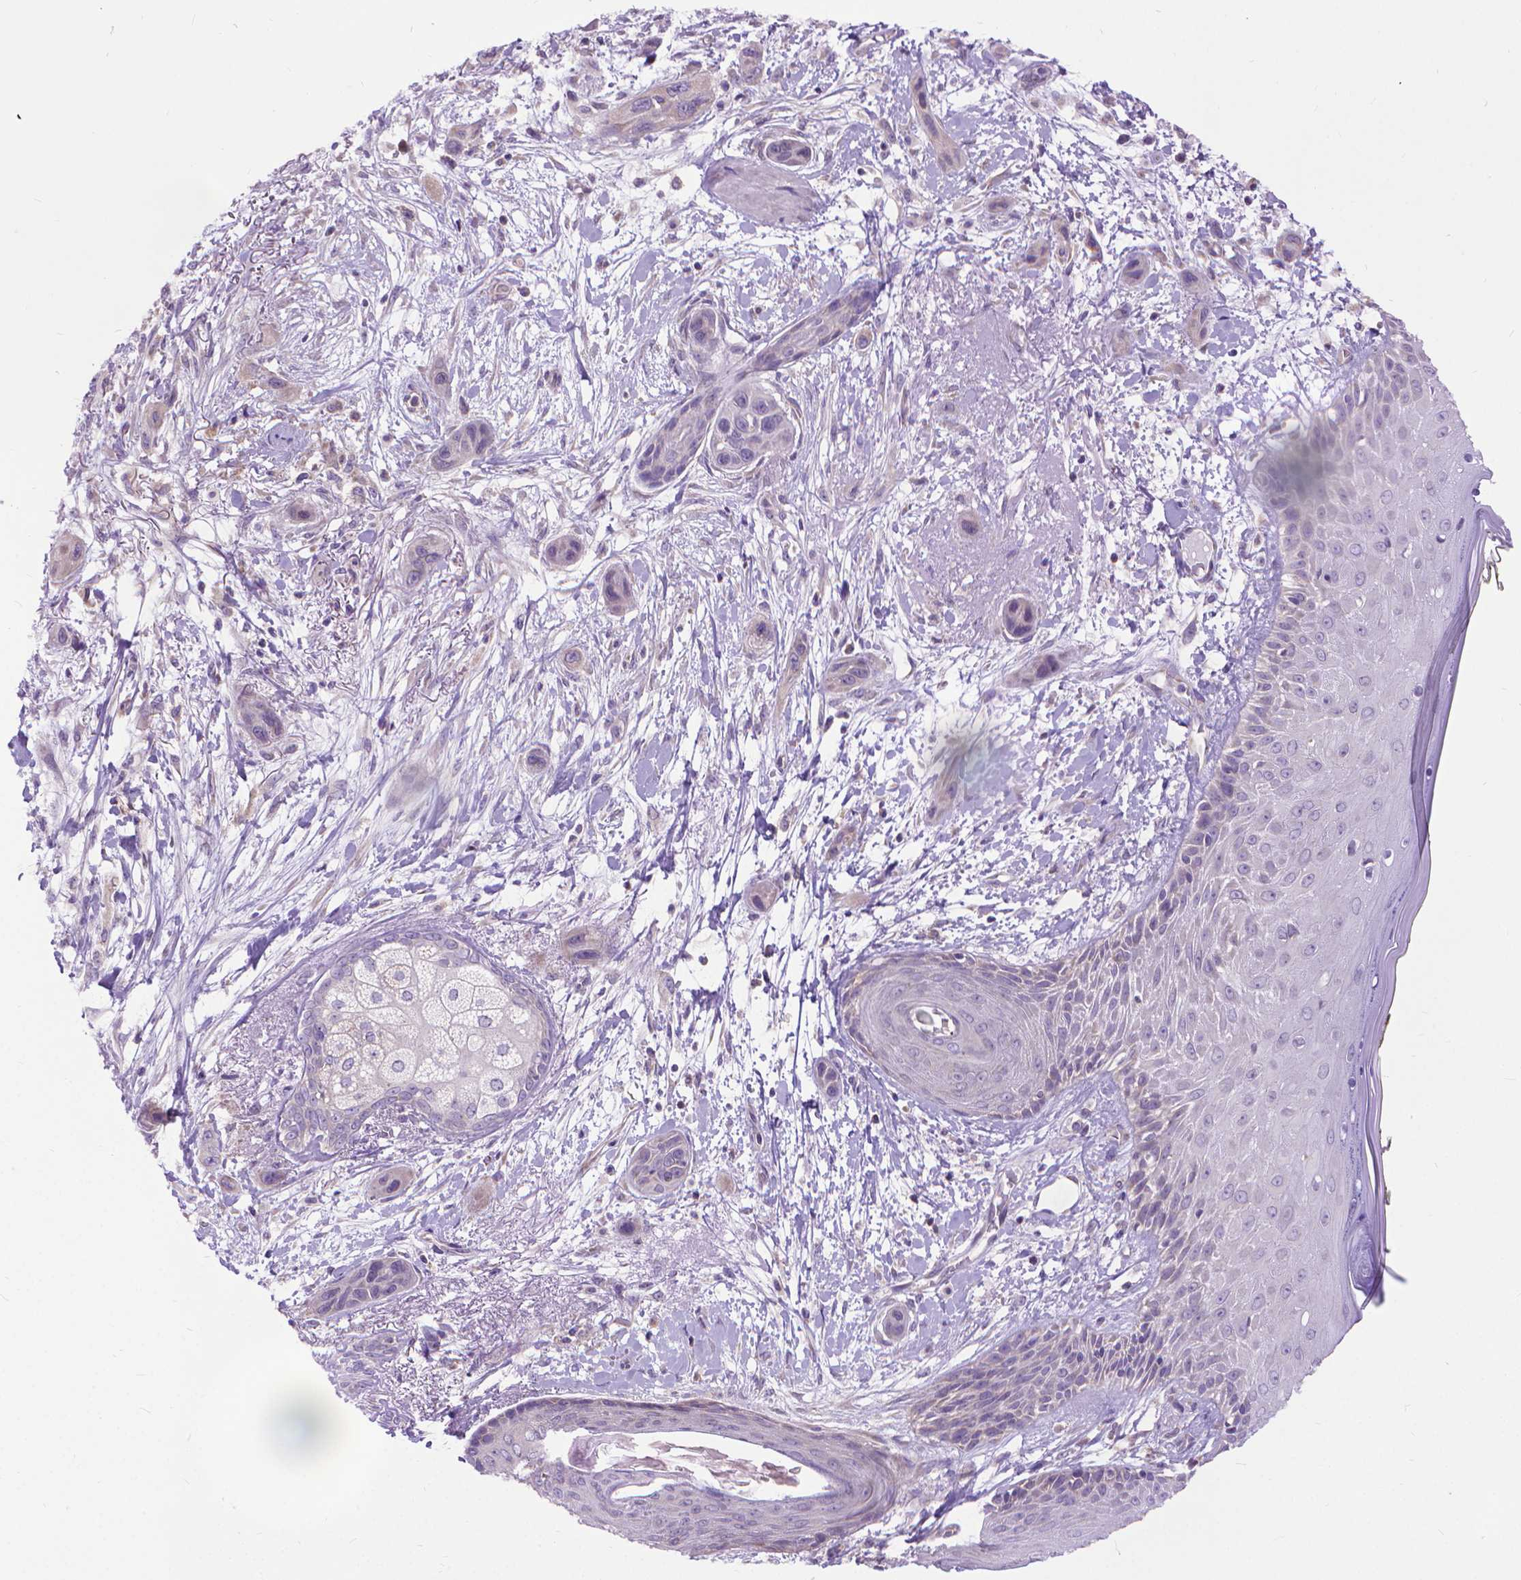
{"staining": {"intensity": "negative", "quantity": "none", "location": "none"}, "tissue": "skin cancer", "cell_type": "Tumor cells", "image_type": "cancer", "snomed": [{"axis": "morphology", "description": "Squamous cell carcinoma, NOS"}, {"axis": "topography", "description": "Skin"}], "caption": "Histopathology image shows no significant protein positivity in tumor cells of skin cancer (squamous cell carcinoma).", "gene": "SYN1", "patient": {"sex": "male", "age": 79}}